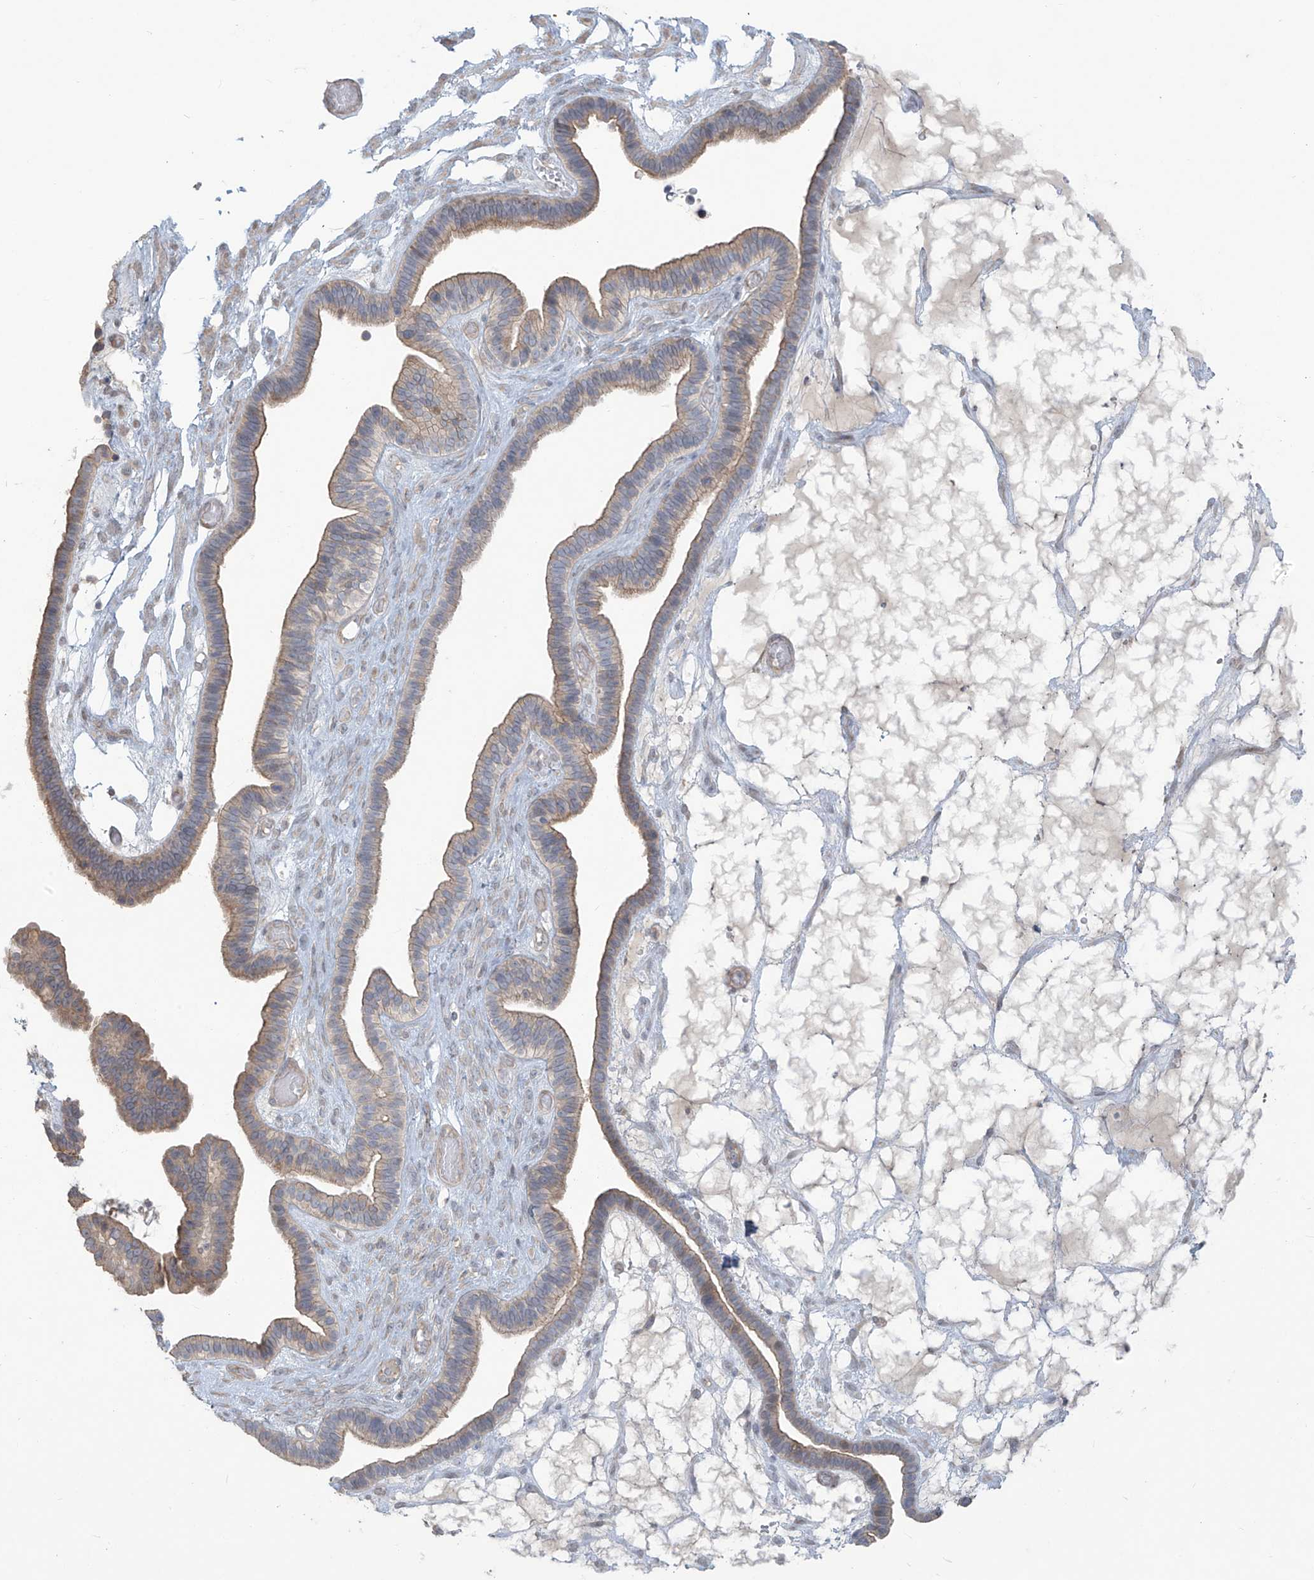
{"staining": {"intensity": "moderate", "quantity": ">75%", "location": "cytoplasmic/membranous"}, "tissue": "ovarian cancer", "cell_type": "Tumor cells", "image_type": "cancer", "snomed": [{"axis": "morphology", "description": "Cystadenocarcinoma, serous, NOS"}, {"axis": "topography", "description": "Ovary"}], "caption": "Immunohistochemistry (IHC) of human ovarian serous cystadenocarcinoma displays medium levels of moderate cytoplasmic/membranous positivity in about >75% of tumor cells.", "gene": "MAGIX", "patient": {"sex": "female", "age": 56}}